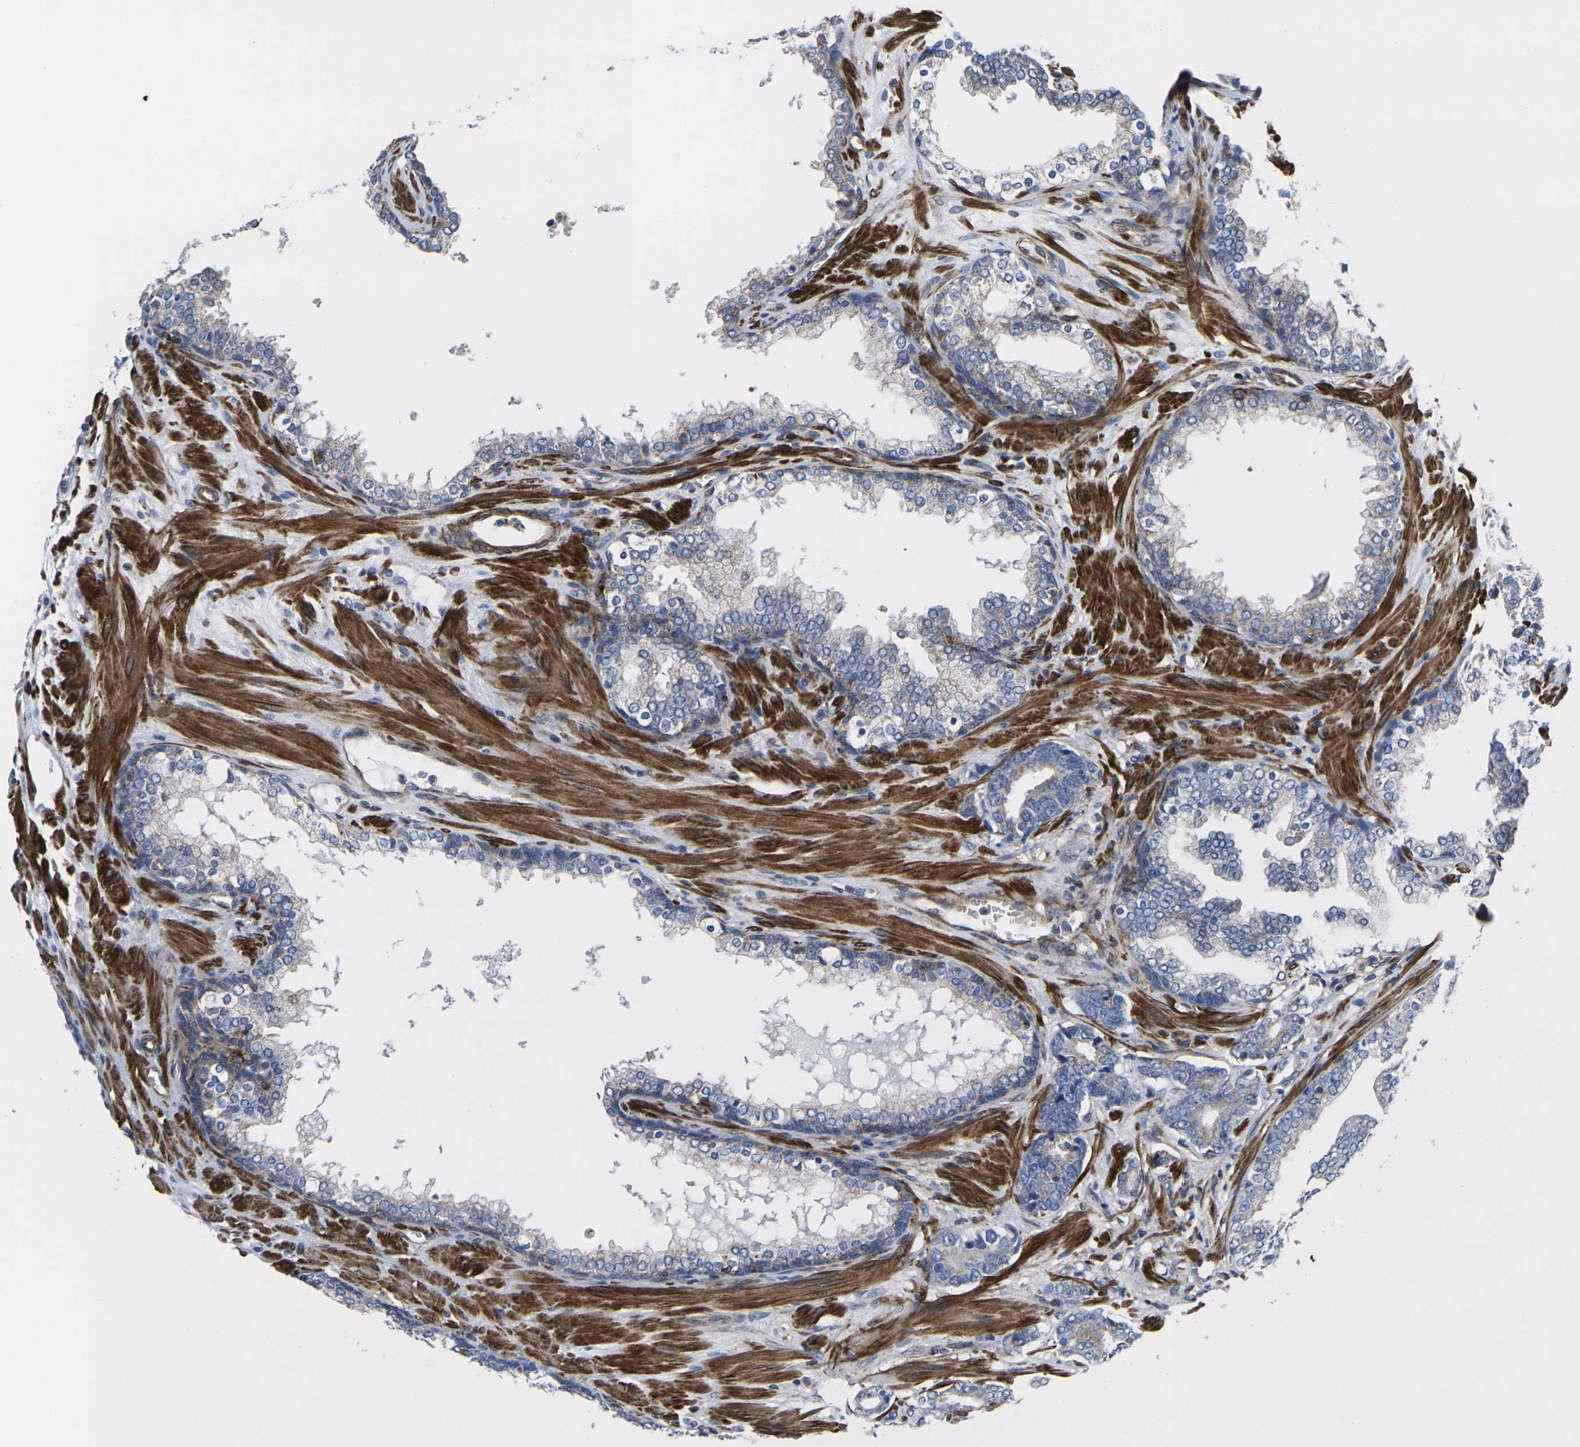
{"staining": {"intensity": "weak", "quantity": "25%-75%", "location": "cytoplasmic/membranous"}, "tissue": "prostate cancer", "cell_type": "Tumor cells", "image_type": "cancer", "snomed": [{"axis": "morphology", "description": "Adenocarcinoma, Low grade"}, {"axis": "topography", "description": "Prostate"}], "caption": "Protein expression analysis of prostate cancer demonstrates weak cytoplasmic/membranous positivity in about 25%-75% of tumor cells.", "gene": "GPR4", "patient": {"sex": "male", "age": 58}}